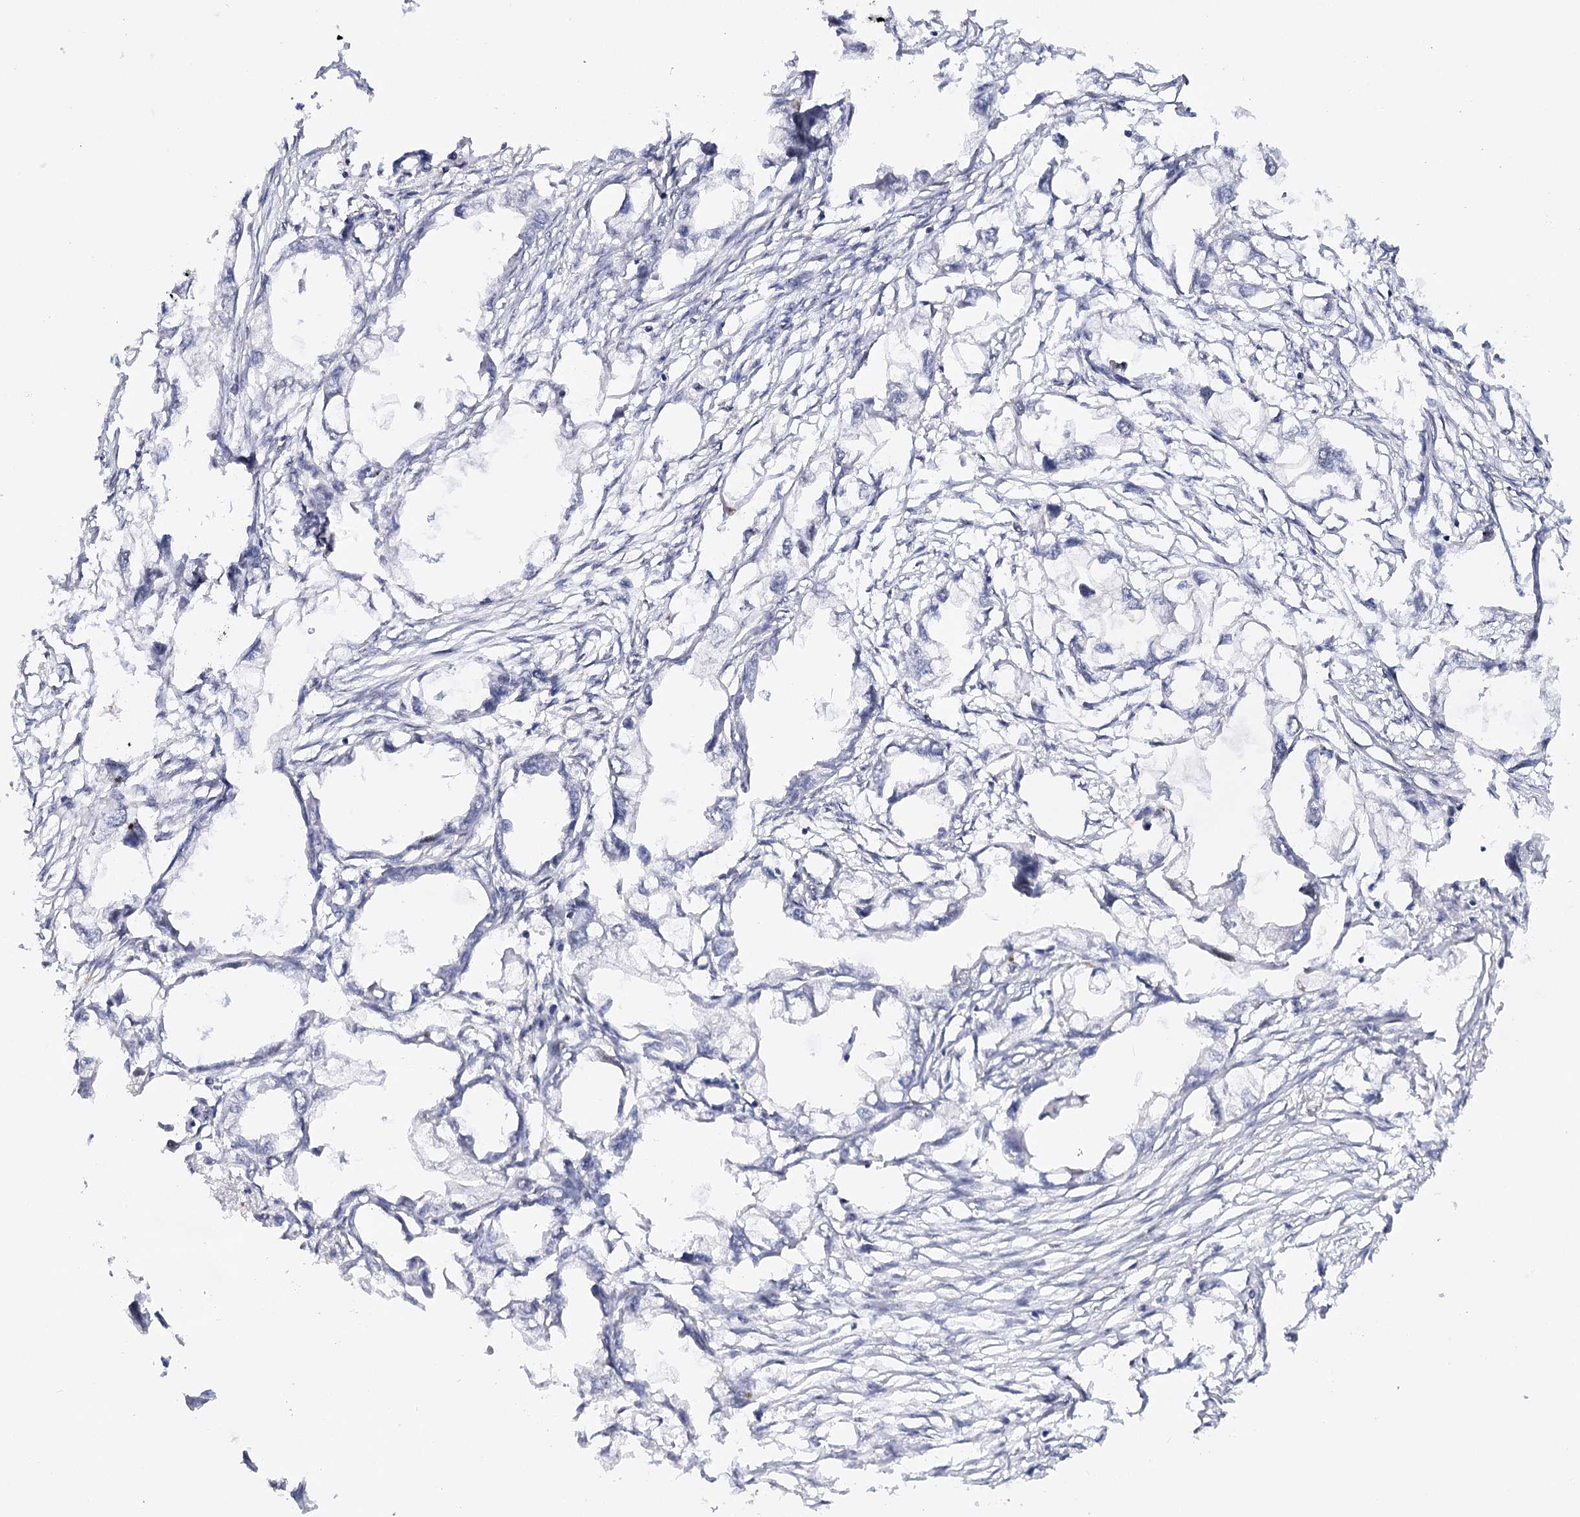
{"staining": {"intensity": "negative", "quantity": "none", "location": "none"}, "tissue": "endometrial cancer", "cell_type": "Tumor cells", "image_type": "cancer", "snomed": [{"axis": "morphology", "description": "Adenocarcinoma, NOS"}, {"axis": "morphology", "description": "Adenocarcinoma, metastatic, NOS"}, {"axis": "topography", "description": "Adipose tissue"}, {"axis": "topography", "description": "Endometrium"}], "caption": "Protein analysis of endometrial adenocarcinoma demonstrates no significant positivity in tumor cells. (Stains: DAB (3,3'-diaminobenzidine) IHC with hematoxylin counter stain, Microscopy: brightfield microscopy at high magnification).", "gene": "TP53", "patient": {"sex": "female", "age": 67}}